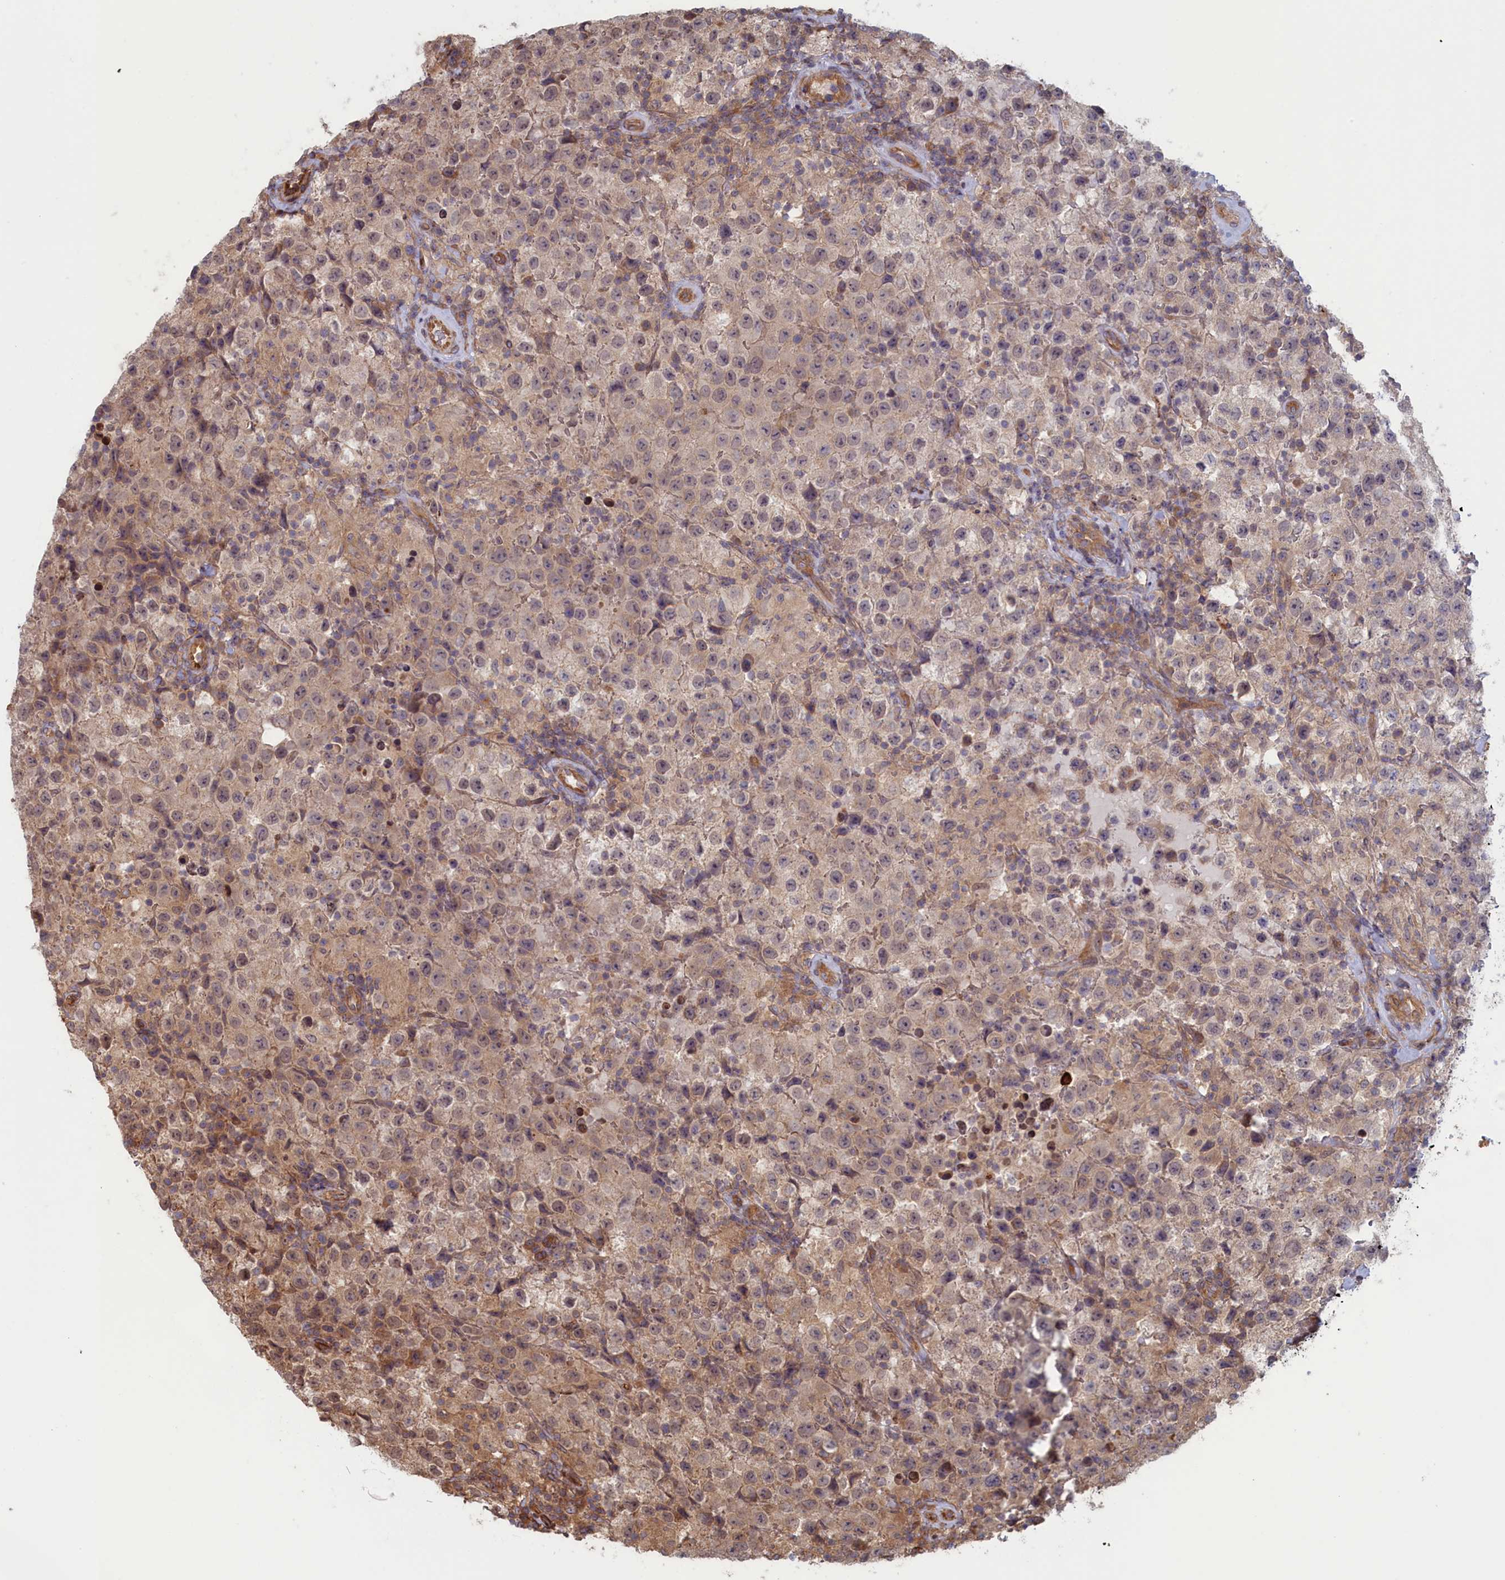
{"staining": {"intensity": "weak", "quantity": "25%-75%", "location": "cytoplasmic/membranous,nuclear"}, "tissue": "testis cancer", "cell_type": "Tumor cells", "image_type": "cancer", "snomed": [{"axis": "morphology", "description": "Seminoma, NOS"}, {"axis": "morphology", "description": "Carcinoma, Embryonal, NOS"}, {"axis": "topography", "description": "Testis"}], "caption": "A photomicrograph showing weak cytoplasmic/membranous and nuclear expression in approximately 25%-75% of tumor cells in testis cancer (seminoma), as visualized by brown immunohistochemical staining.", "gene": "RILPL1", "patient": {"sex": "male", "age": 41}}